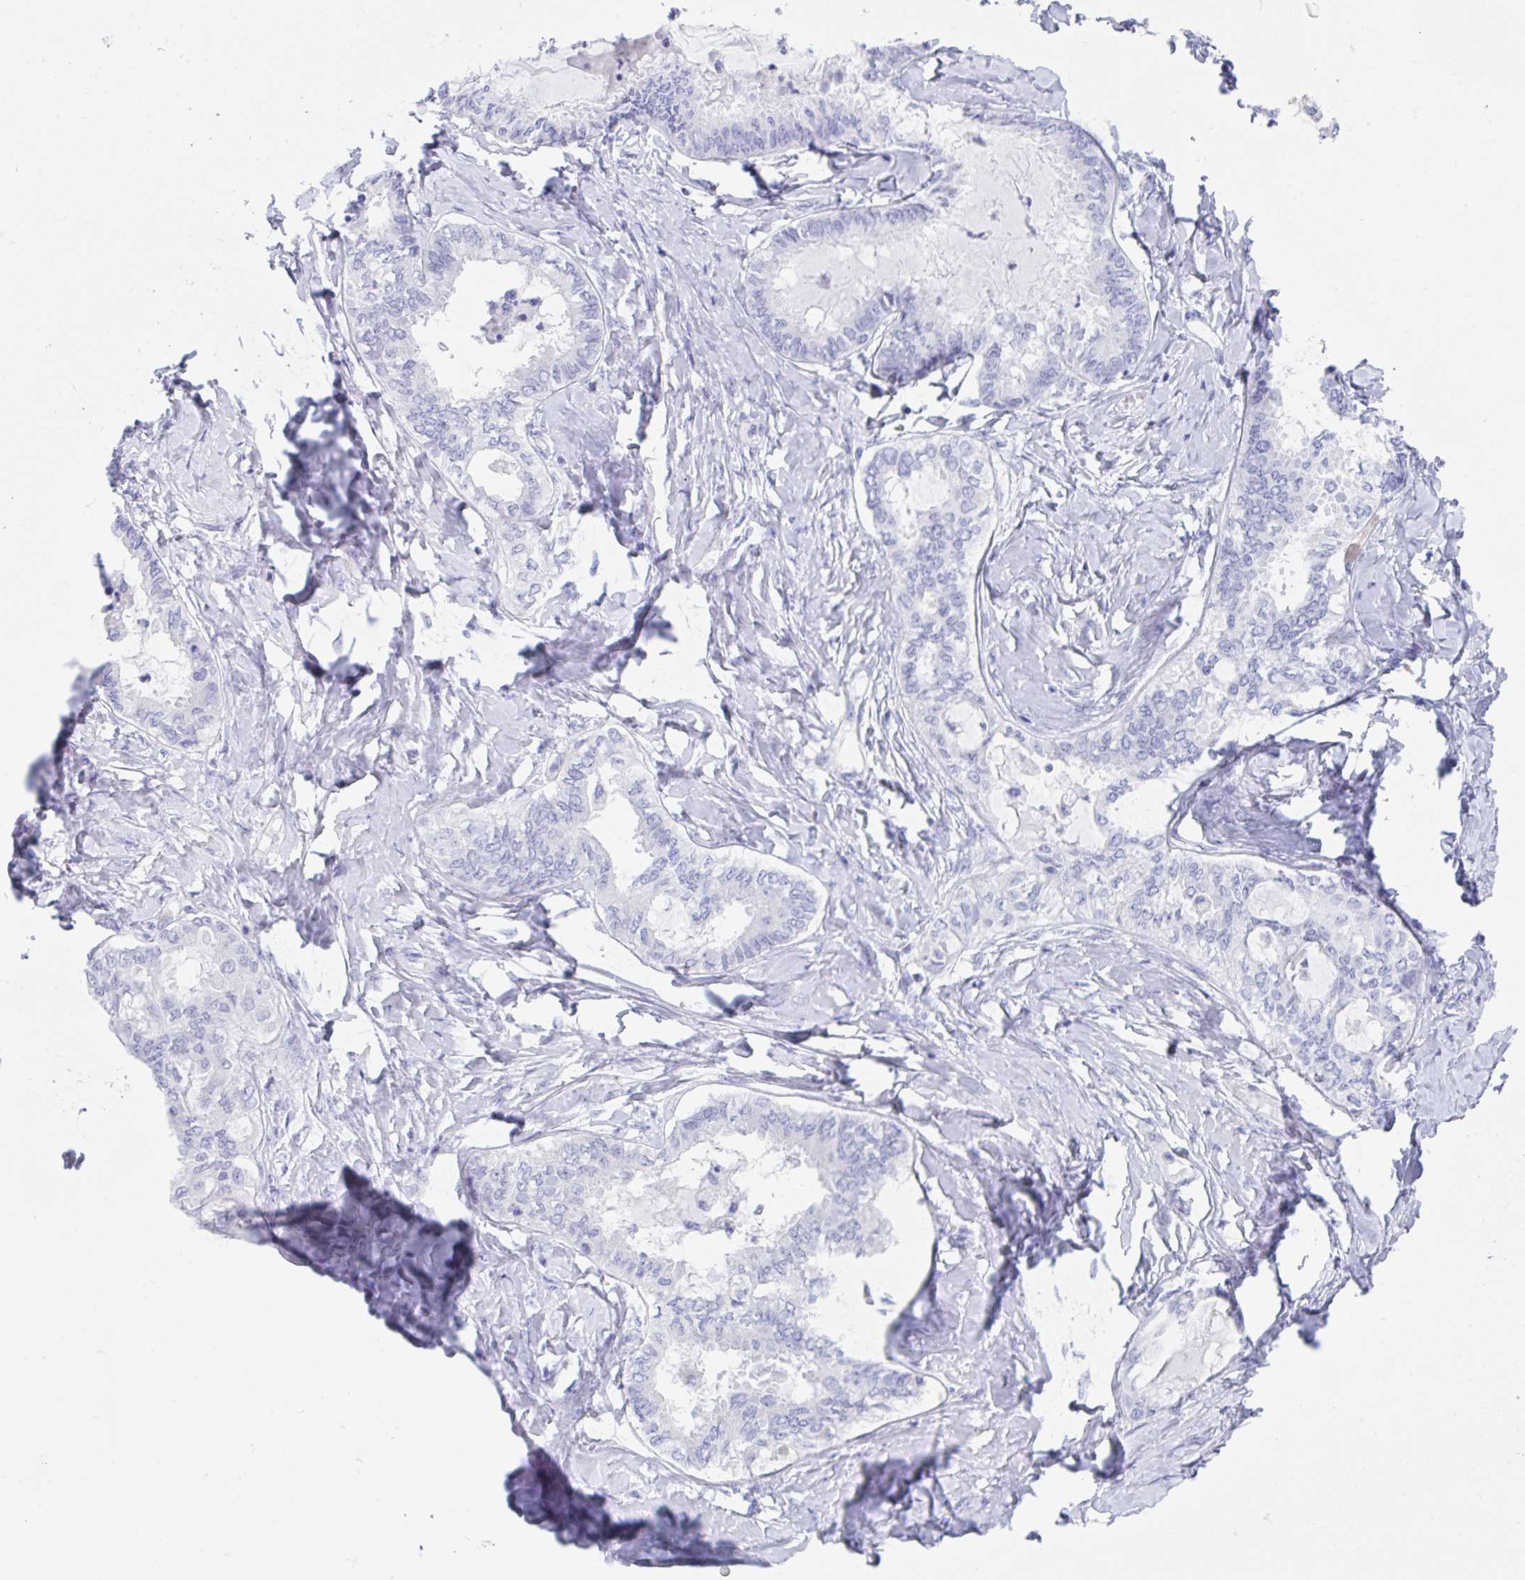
{"staining": {"intensity": "negative", "quantity": "none", "location": "none"}, "tissue": "ovarian cancer", "cell_type": "Tumor cells", "image_type": "cancer", "snomed": [{"axis": "morphology", "description": "Carcinoma, endometroid"}, {"axis": "topography", "description": "Ovary"}], "caption": "A high-resolution histopathology image shows IHC staining of ovarian cancer (endometroid carcinoma), which shows no significant positivity in tumor cells.", "gene": "DPEP3", "patient": {"sex": "female", "age": 70}}